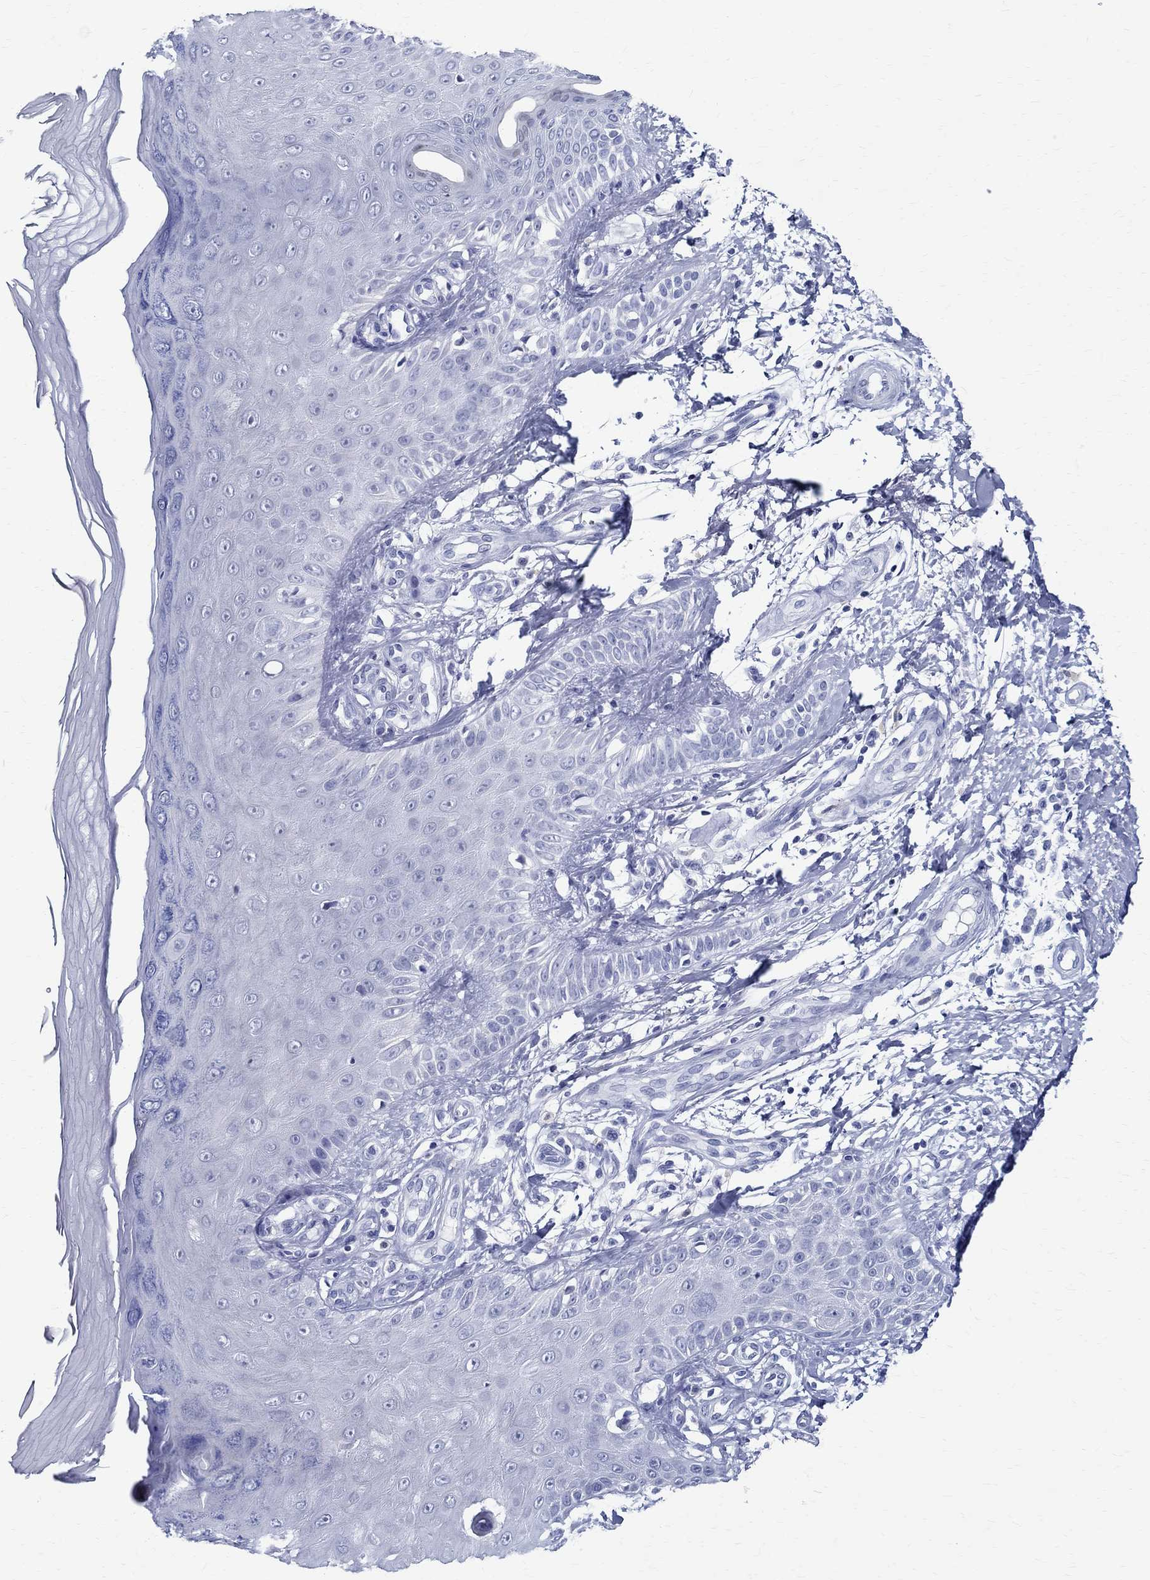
{"staining": {"intensity": "negative", "quantity": "none", "location": "none"}, "tissue": "skin", "cell_type": "Fibroblasts", "image_type": "normal", "snomed": [{"axis": "morphology", "description": "Normal tissue, NOS"}, {"axis": "morphology", "description": "Inflammation, NOS"}, {"axis": "morphology", "description": "Fibrosis, NOS"}, {"axis": "topography", "description": "Skin"}], "caption": "Immunohistochemistry of benign human skin reveals no expression in fibroblasts. (Brightfield microscopy of DAB (3,3'-diaminobenzidine) immunohistochemistry at high magnification).", "gene": "BSPRY", "patient": {"sex": "male", "age": 71}}